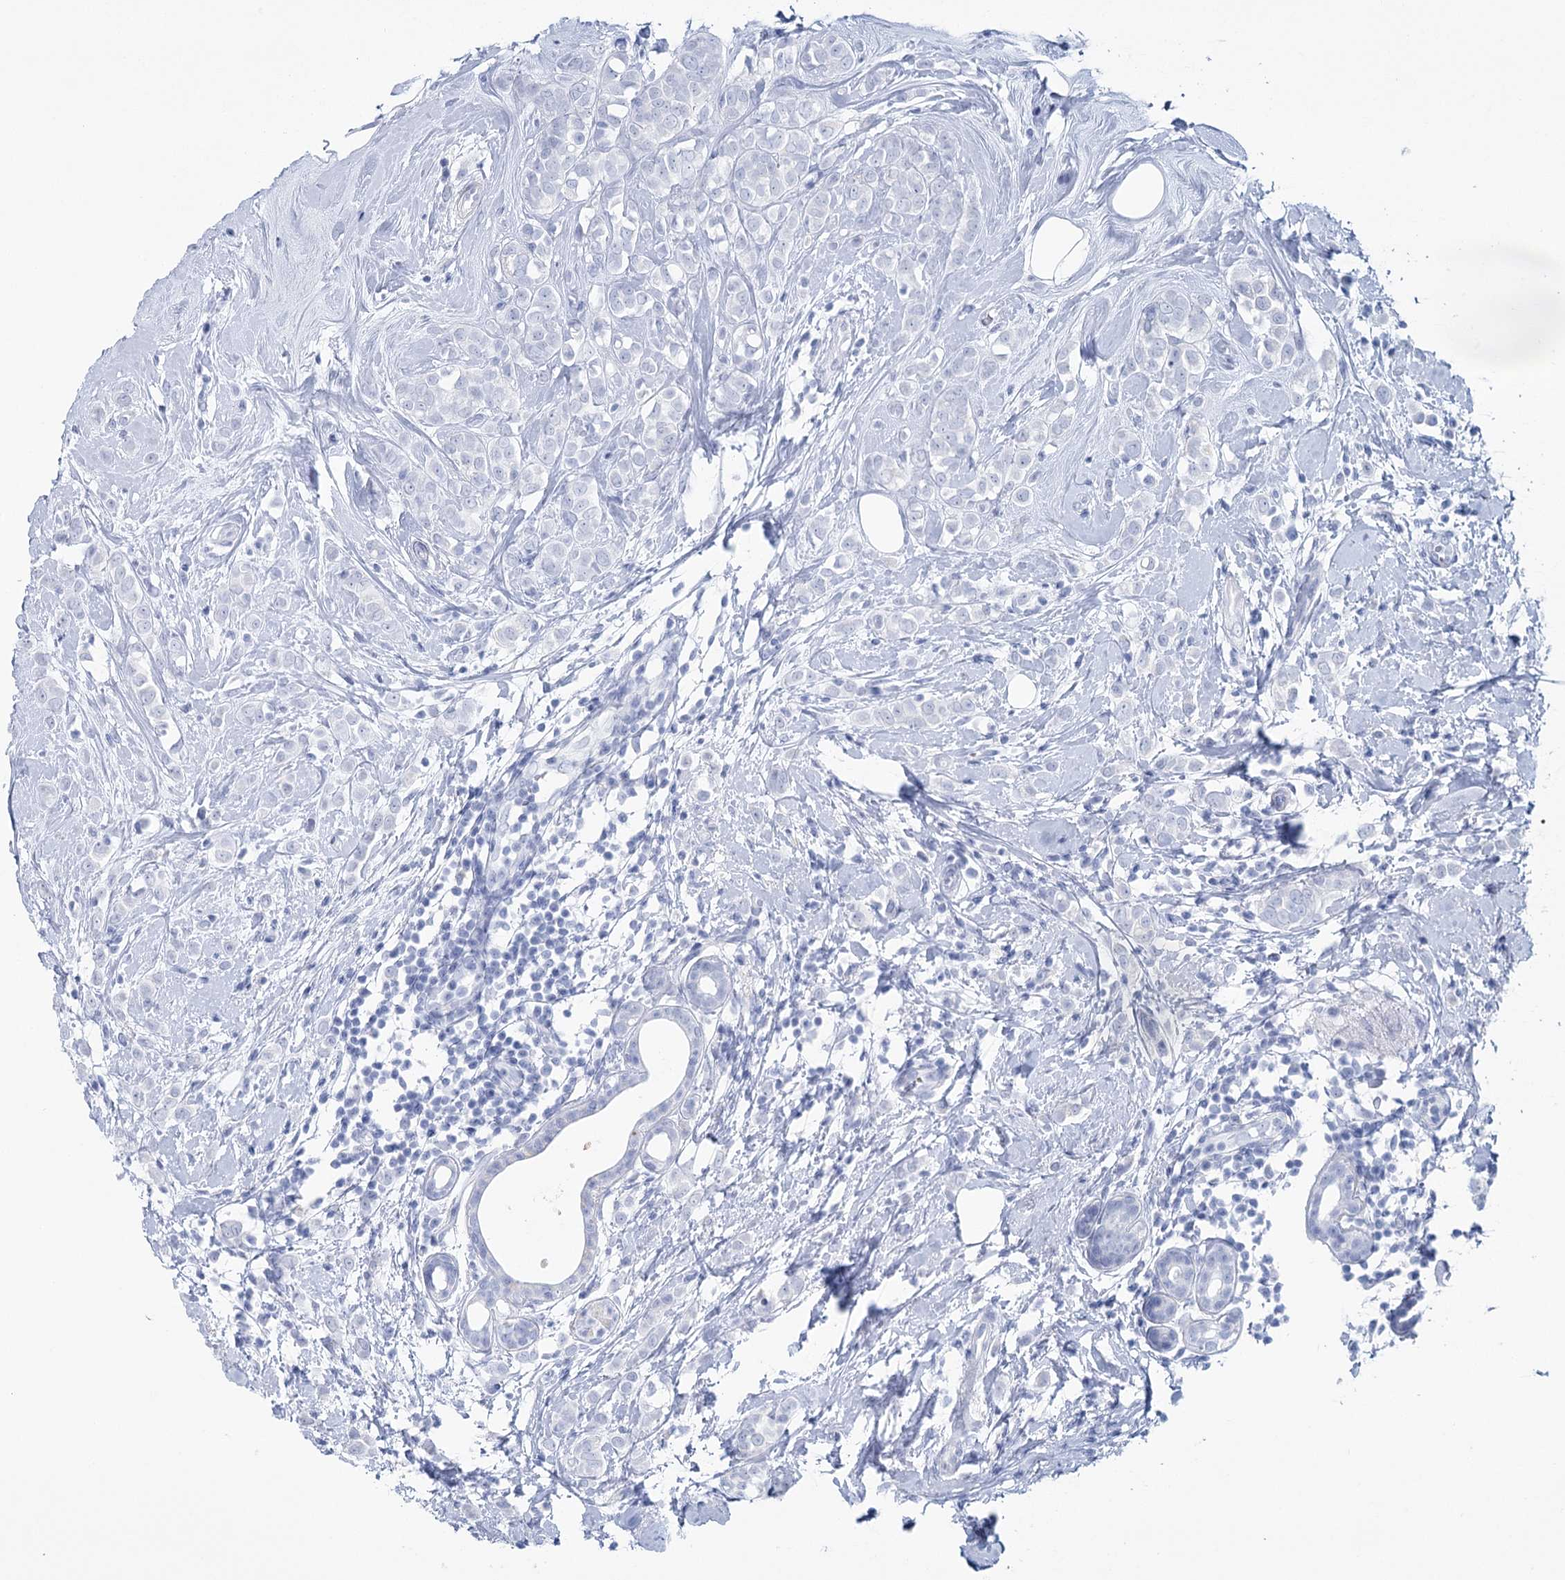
{"staining": {"intensity": "negative", "quantity": "none", "location": "none"}, "tissue": "breast cancer", "cell_type": "Tumor cells", "image_type": "cancer", "snomed": [{"axis": "morphology", "description": "Lobular carcinoma"}, {"axis": "topography", "description": "Breast"}], "caption": "DAB immunohistochemical staining of human lobular carcinoma (breast) shows no significant expression in tumor cells.", "gene": "CCDC88A", "patient": {"sex": "female", "age": 47}}